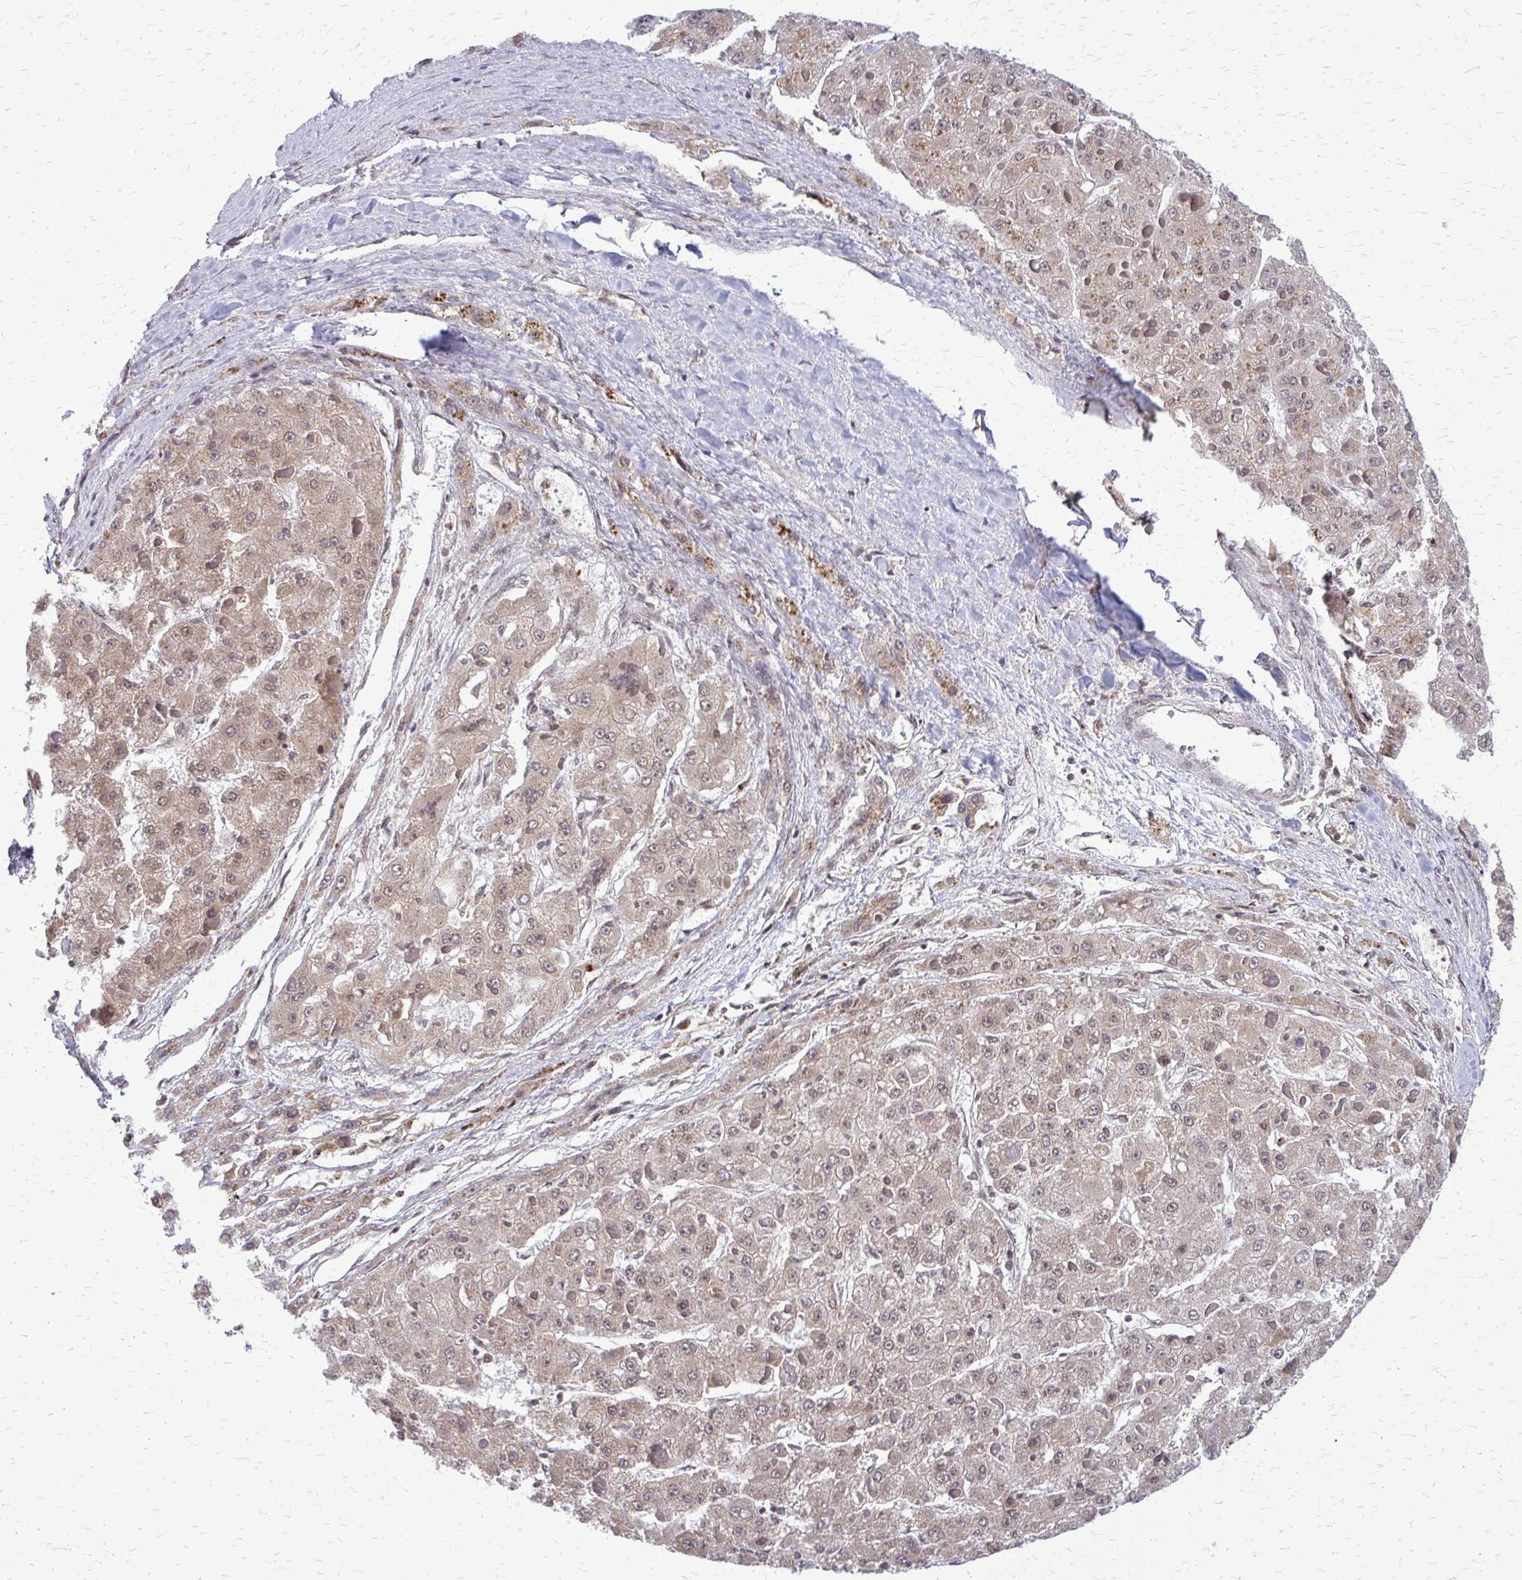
{"staining": {"intensity": "weak", "quantity": ">75%", "location": "cytoplasmic/membranous,nuclear"}, "tissue": "liver cancer", "cell_type": "Tumor cells", "image_type": "cancer", "snomed": [{"axis": "morphology", "description": "Carcinoma, Hepatocellular, NOS"}, {"axis": "topography", "description": "Liver"}], "caption": "Immunohistochemistry (IHC) staining of liver hepatocellular carcinoma, which reveals low levels of weak cytoplasmic/membranous and nuclear staining in approximately >75% of tumor cells indicating weak cytoplasmic/membranous and nuclear protein expression. The staining was performed using DAB (brown) for protein detection and nuclei were counterstained in hematoxylin (blue).", "gene": "HDAC3", "patient": {"sex": "female", "age": 73}}